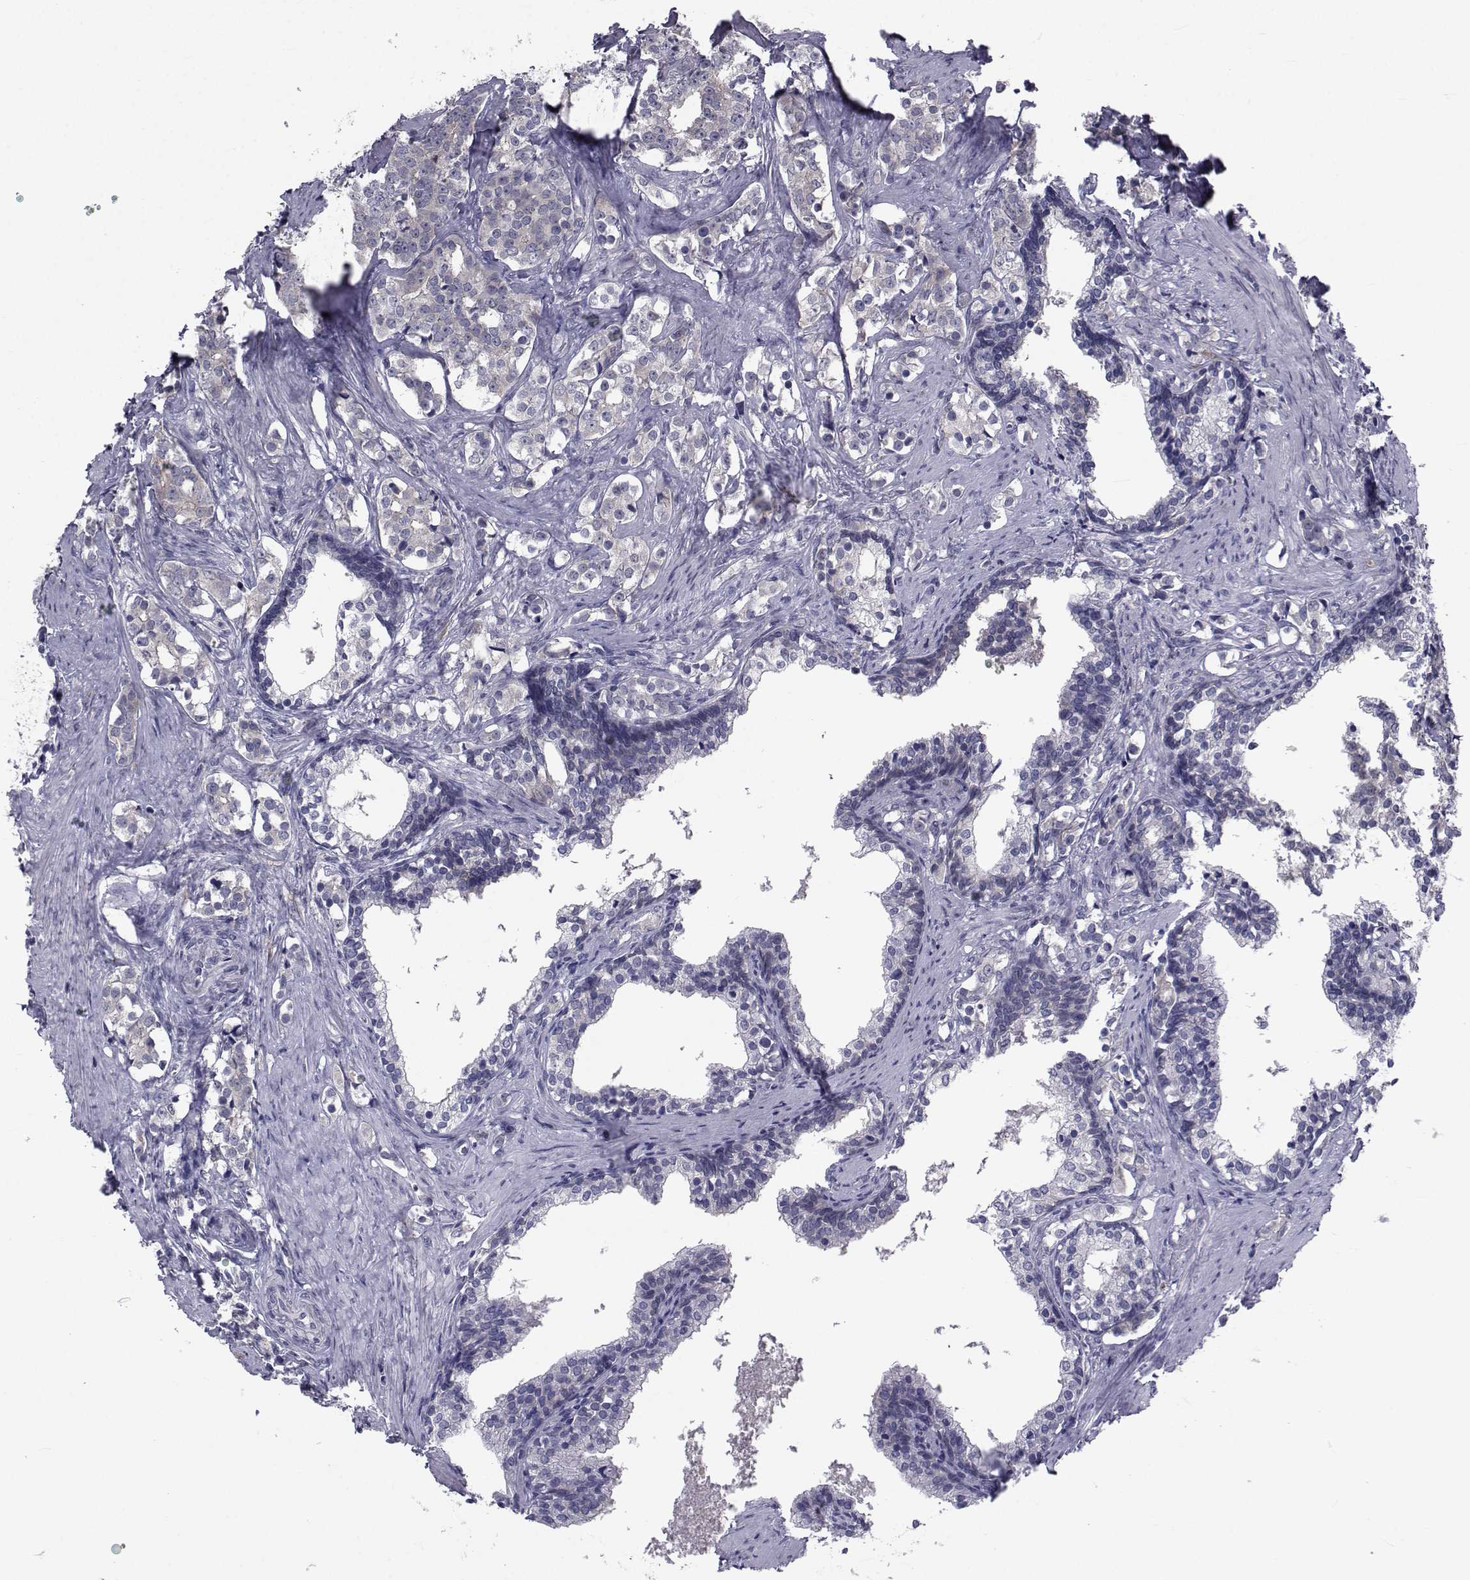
{"staining": {"intensity": "negative", "quantity": "none", "location": "none"}, "tissue": "prostate cancer", "cell_type": "Tumor cells", "image_type": "cancer", "snomed": [{"axis": "morphology", "description": "Adenocarcinoma, NOS"}, {"axis": "topography", "description": "Prostate and seminal vesicle, NOS"}], "caption": "This is a image of immunohistochemistry (IHC) staining of adenocarcinoma (prostate), which shows no expression in tumor cells.", "gene": "SLC30A10", "patient": {"sex": "male", "age": 63}}